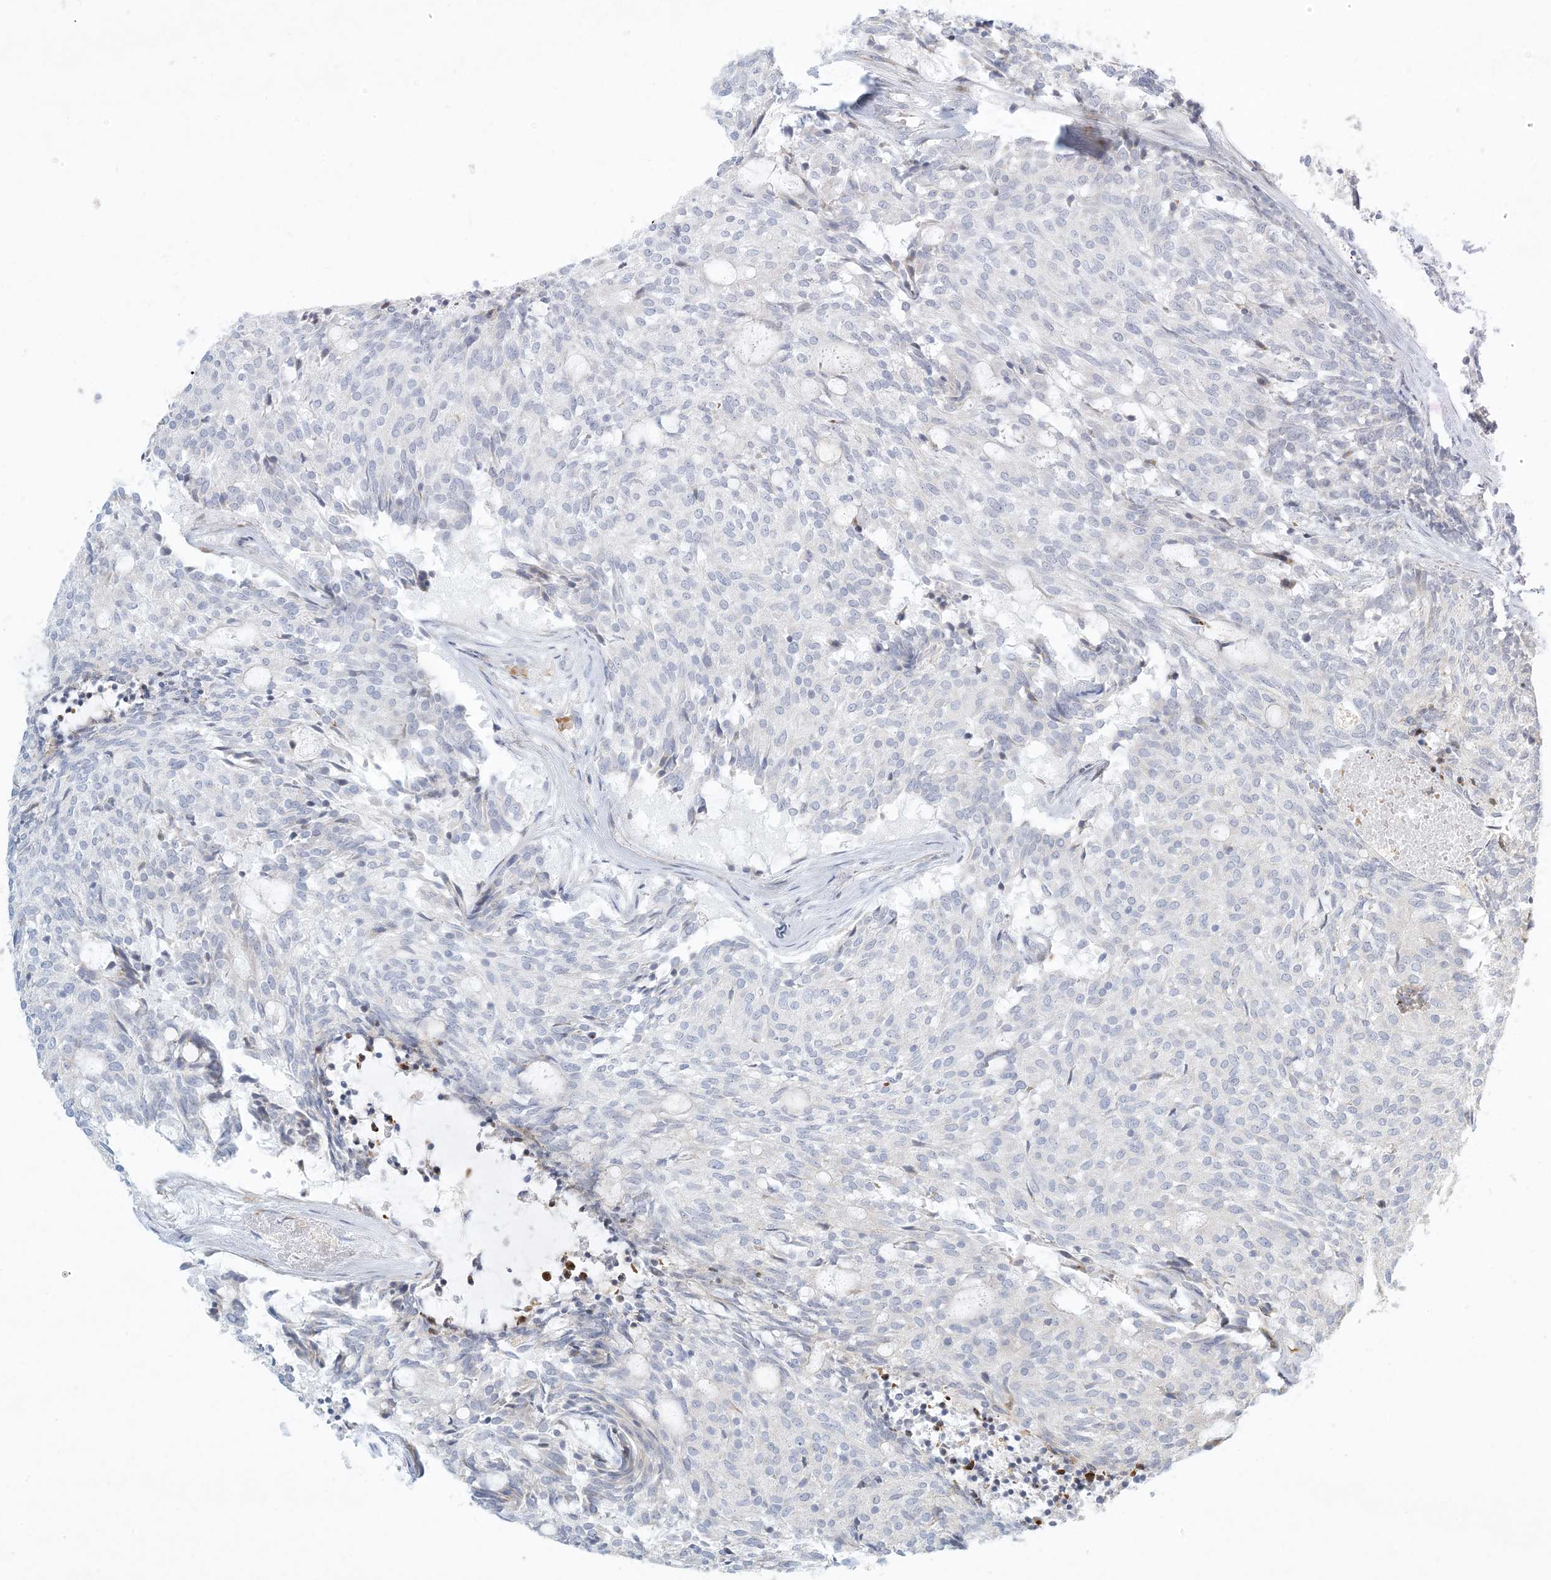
{"staining": {"intensity": "negative", "quantity": "none", "location": "none"}, "tissue": "carcinoid", "cell_type": "Tumor cells", "image_type": "cancer", "snomed": [{"axis": "morphology", "description": "Carcinoid, malignant, NOS"}, {"axis": "topography", "description": "Pancreas"}], "caption": "DAB immunohistochemical staining of human carcinoid (malignant) displays no significant expression in tumor cells.", "gene": "ZNF385D", "patient": {"sex": "female", "age": 54}}